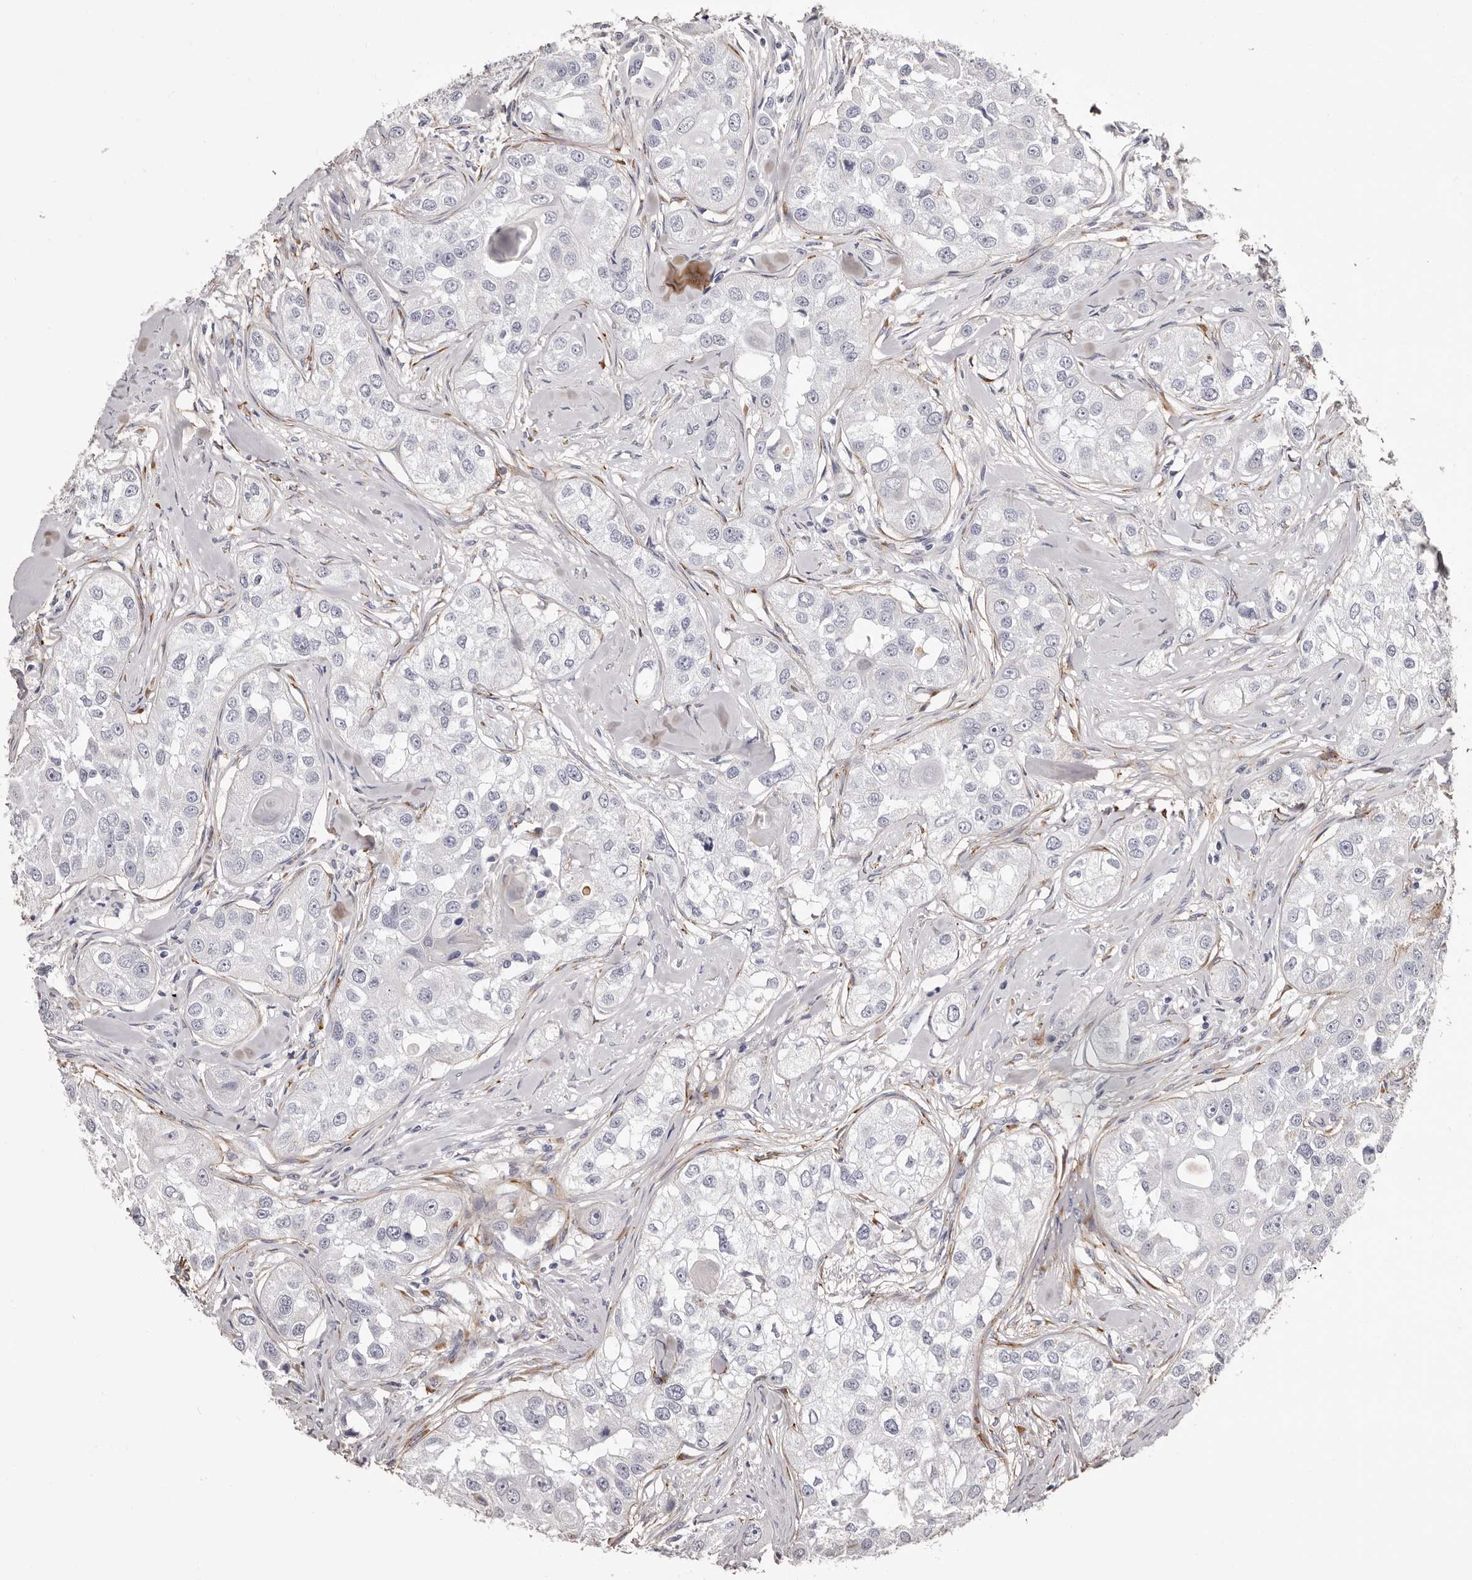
{"staining": {"intensity": "negative", "quantity": "none", "location": "none"}, "tissue": "head and neck cancer", "cell_type": "Tumor cells", "image_type": "cancer", "snomed": [{"axis": "morphology", "description": "Normal tissue, NOS"}, {"axis": "morphology", "description": "Squamous cell carcinoma, NOS"}, {"axis": "topography", "description": "Skeletal muscle"}, {"axis": "topography", "description": "Head-Neck"}], "caption": "Photomicrograph shows no significant protein staining in tumor cells of head and neck cancer. (Brightfield microscopy of DAB immunohistochemistry at high magnification).", "gene": "COL6A1", "patient": {"sex": "male", "age": 51}}